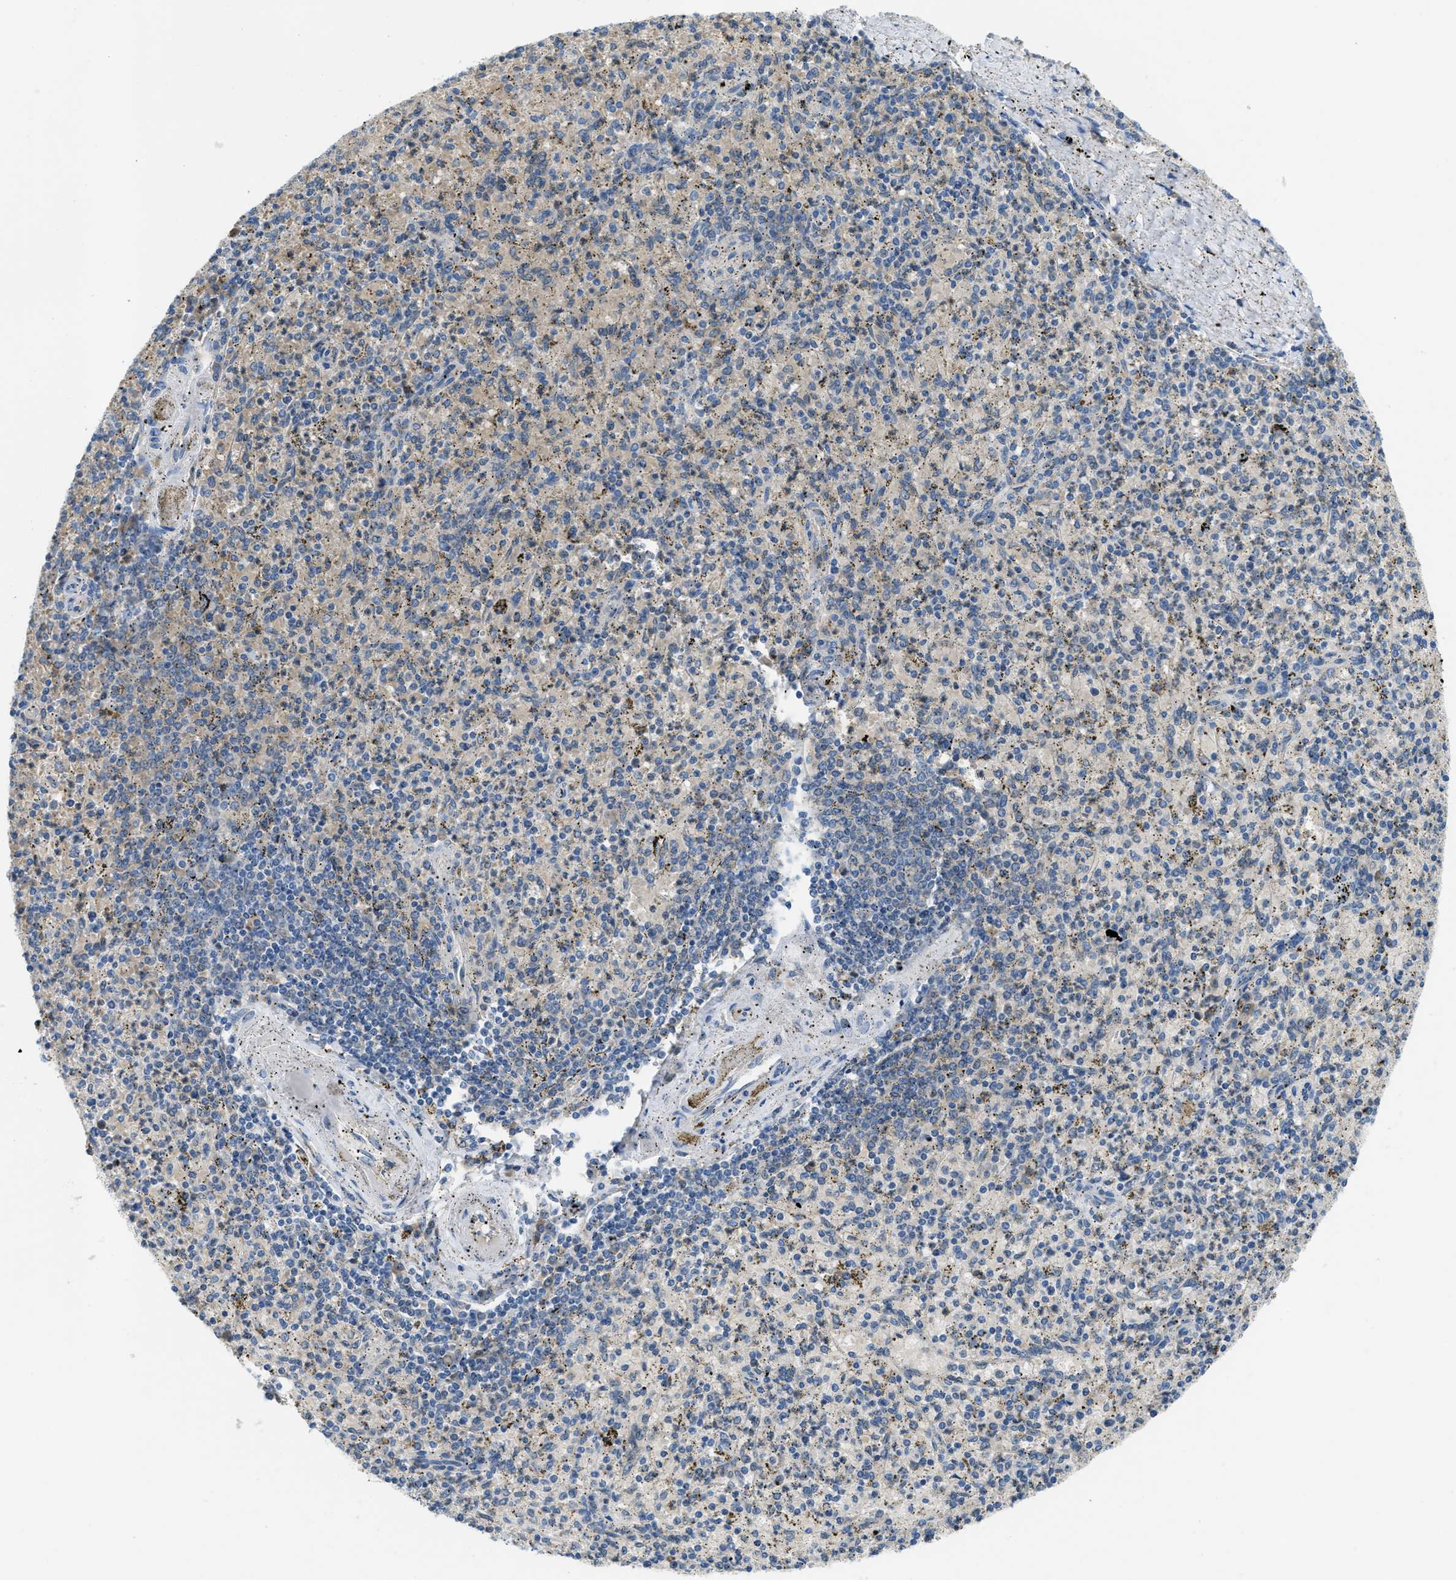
{"staining": {"intensity": "weak", "quantity": "<25%", "location": "cytoplasmic/membranous"}, "tissue": "spleen", "cell_type": "Cells in red pulp", "image_type": "normal", "snomed": [{"axis": "morphology", "description": "Normal tissue, NOS"}, {"axis": "topography", "description": "Spleen"}], "caption": "A photomicrograph of spleen stained for a protein demonstrates no brown staining in cells in red pulp. The staining is performed using DAB (3,3'-diaminobenzidine) brown chromogen with nuclei counter-stained in using hematoxylin.", "gene": "MPDU1", "patient": {"sex": "male", "age": 72}}